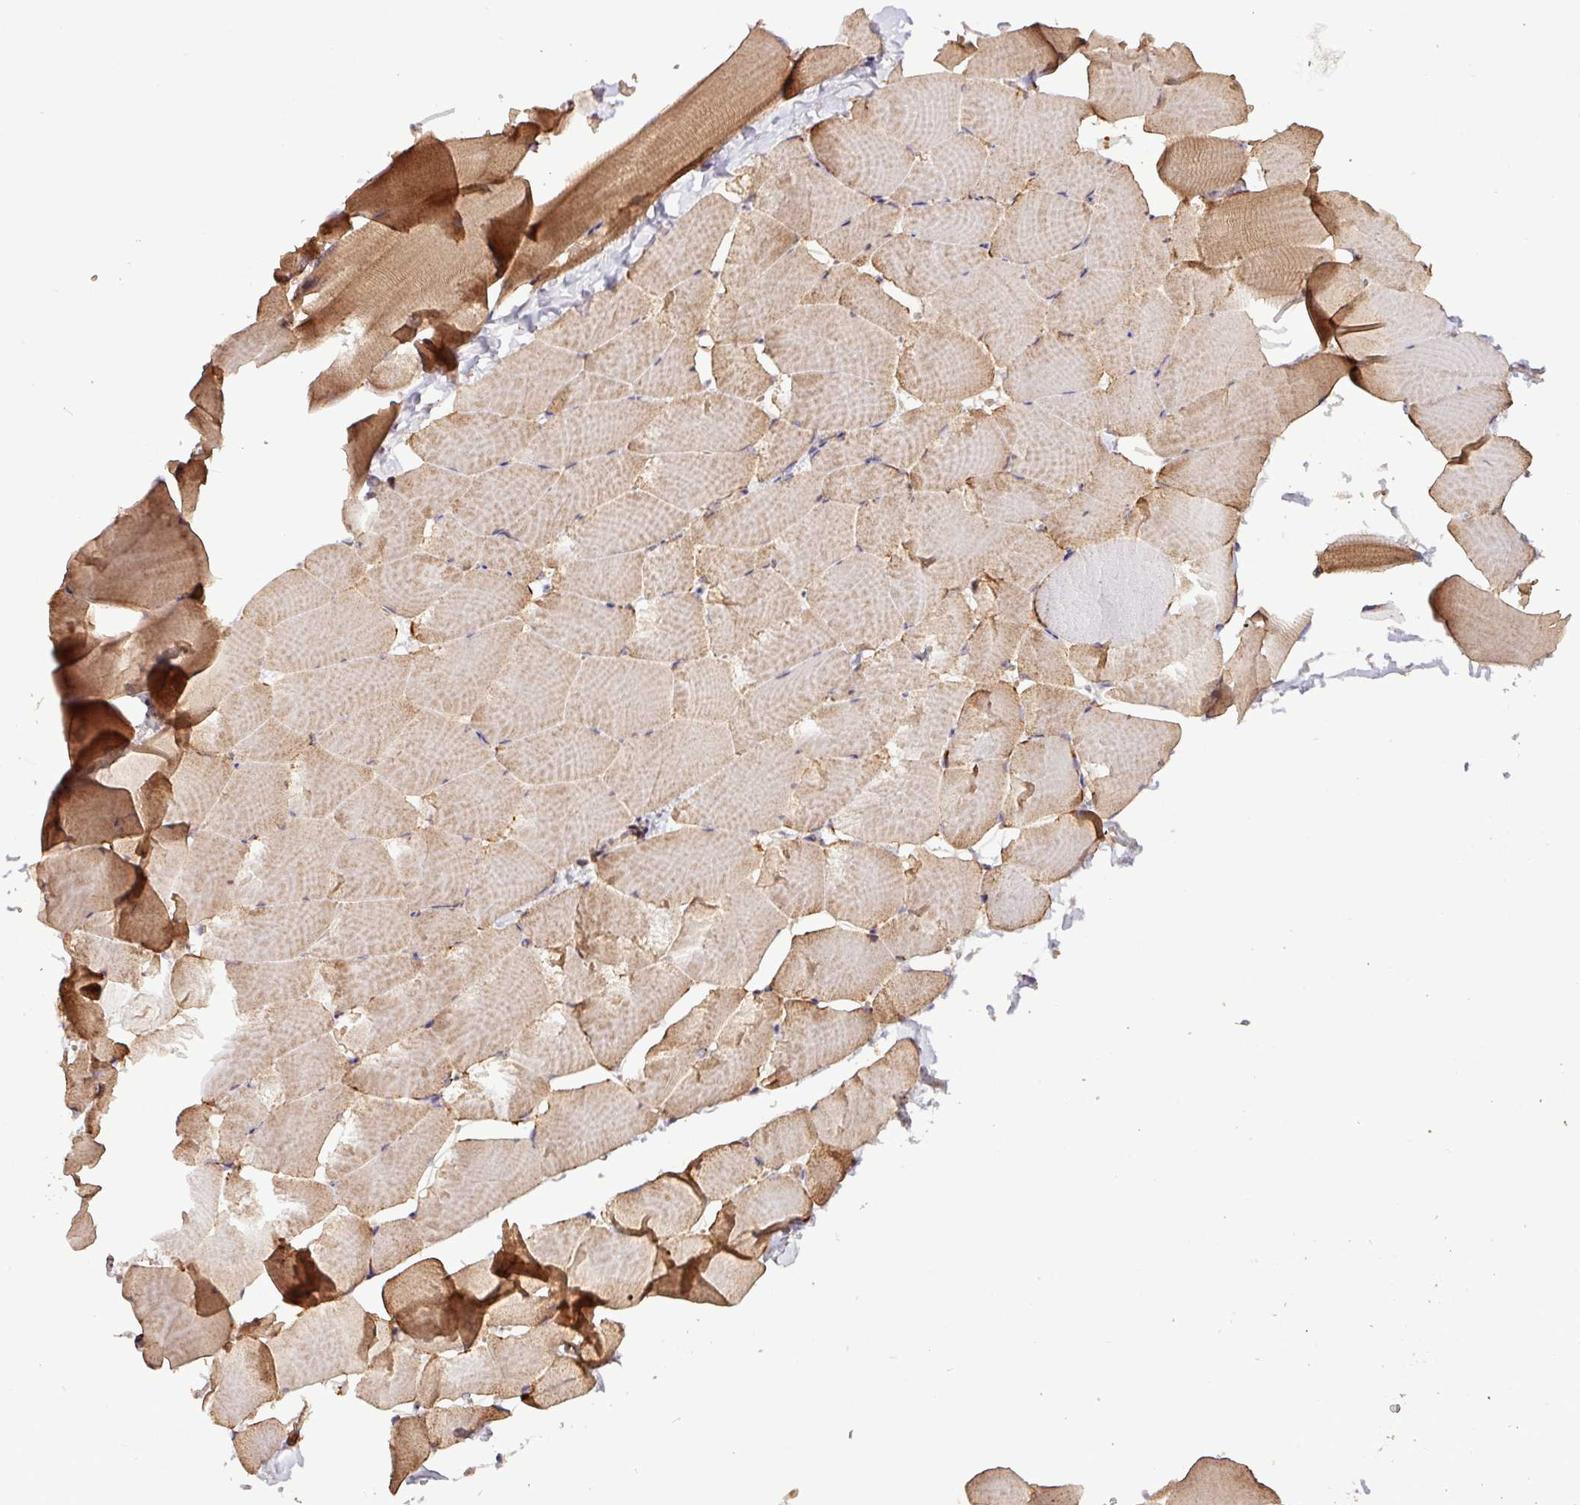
{"staining": {"intensity": "moderate", "quantity": "25%-75%", "location": "cytoplasmic/membranous"}, "tissue": "skeletal muscle", "cell_type": "Myocytes", "image_type": "normal", "snomed": [{"axis": "morphology", "description": "Normal tissue, NOS"}, {"axis": "topography", "description": "Skeletal muscle"}], "caption": "Moderate cytoplasmic/membranous expression for a protein is present in approximately 25%-75% of myocytes of unremarkable skeletal muscle using IHC.", "gene": "YPEL1", "patient": {"sex": "male", "age": 25}}